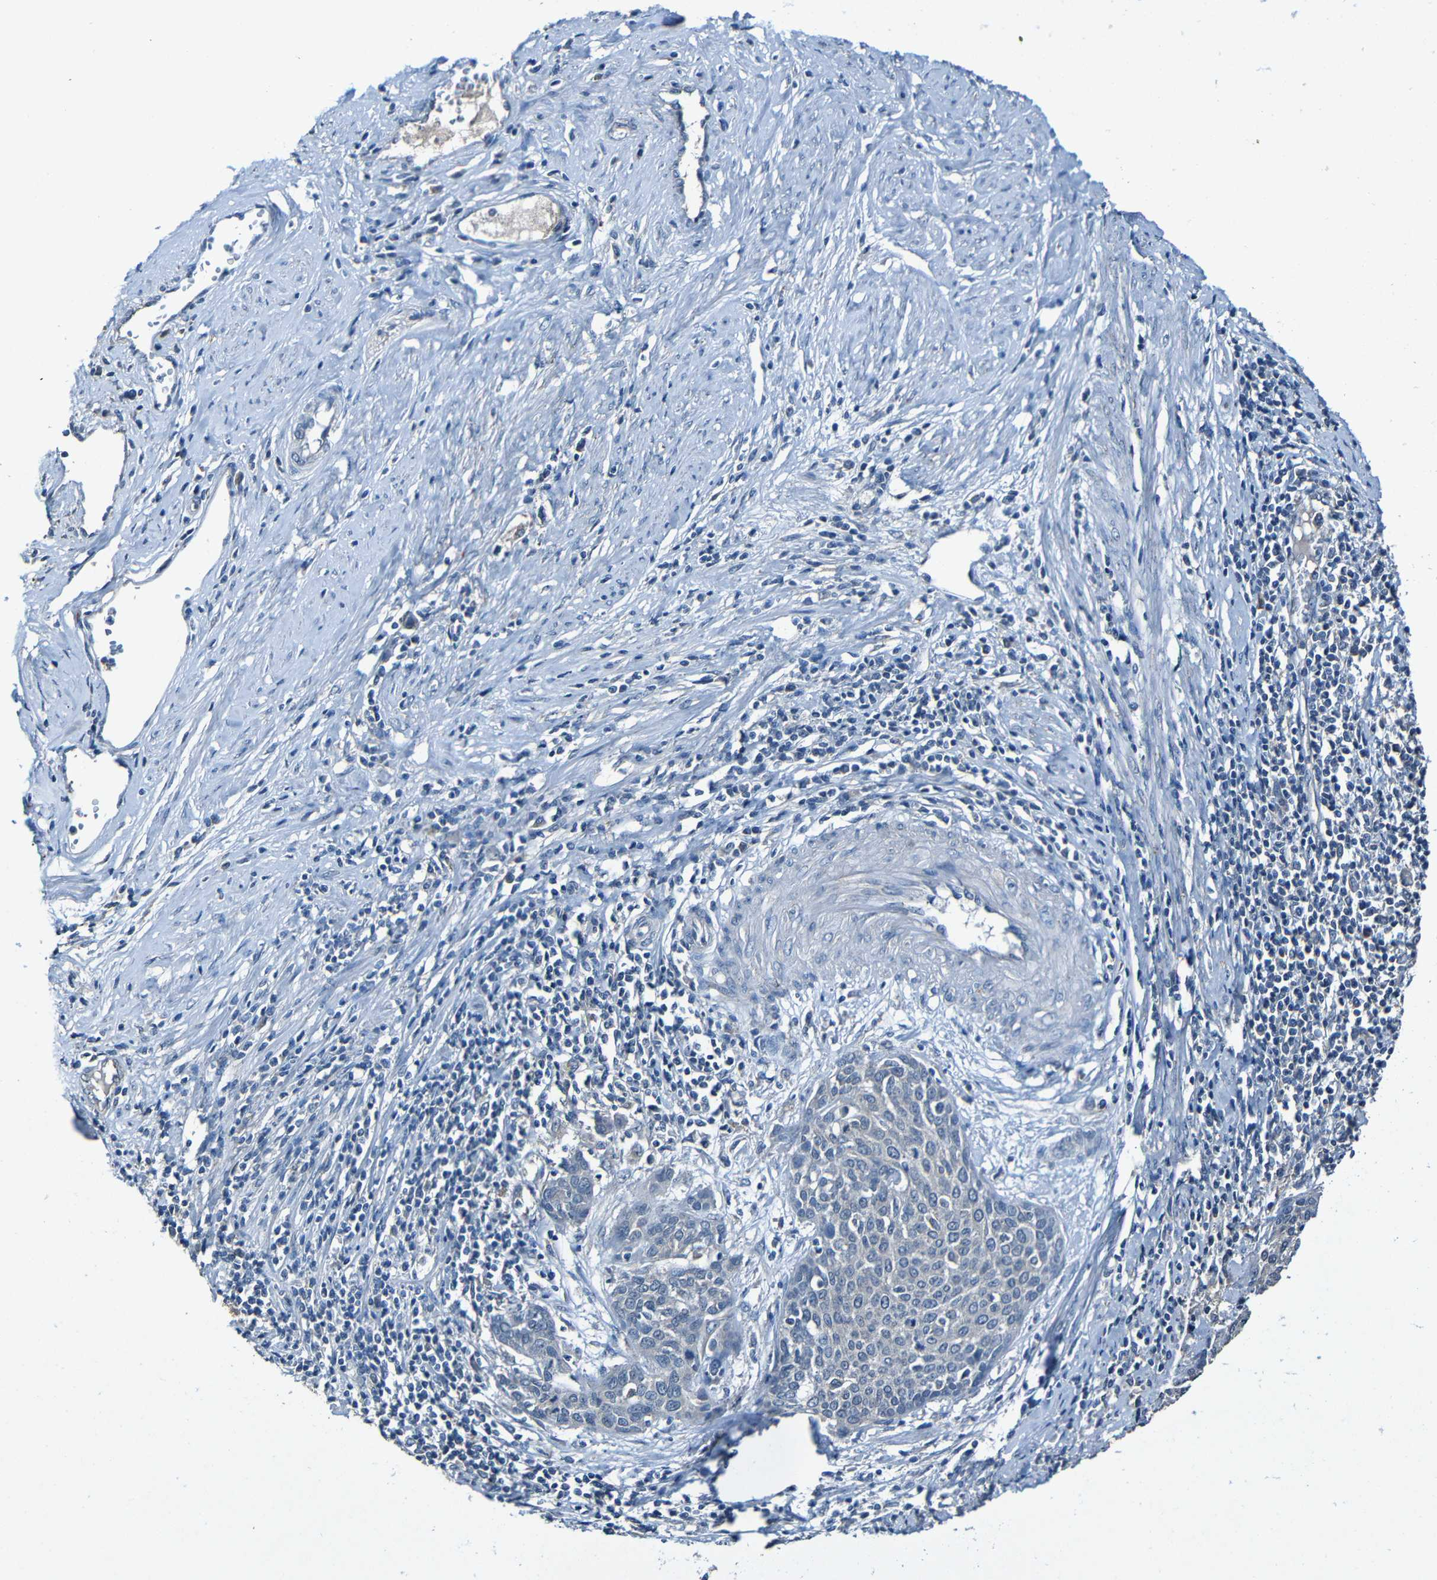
{"staining": {"intensity": "negative", "quantity": "none", "location": "none"}, "tissue": "cervical cancer", "cell_type": "Tumor cells", "image_type": "cancer", "snomed": [{"axis": "morphology", "description": "Squamous cell carcinoma, NOS"}, {"axis": "topography", "description": "Cervix"}], "caption": "The photomicrograph exhibits no staining of tumor cells in squamous cell carcinoma (cervical). The staining is performed using DAB brown chromogen with nuclei counter-stained in using hematoxylin.", "gene": "LRRC70", "patient": {"sex": "female", "age": 38}}